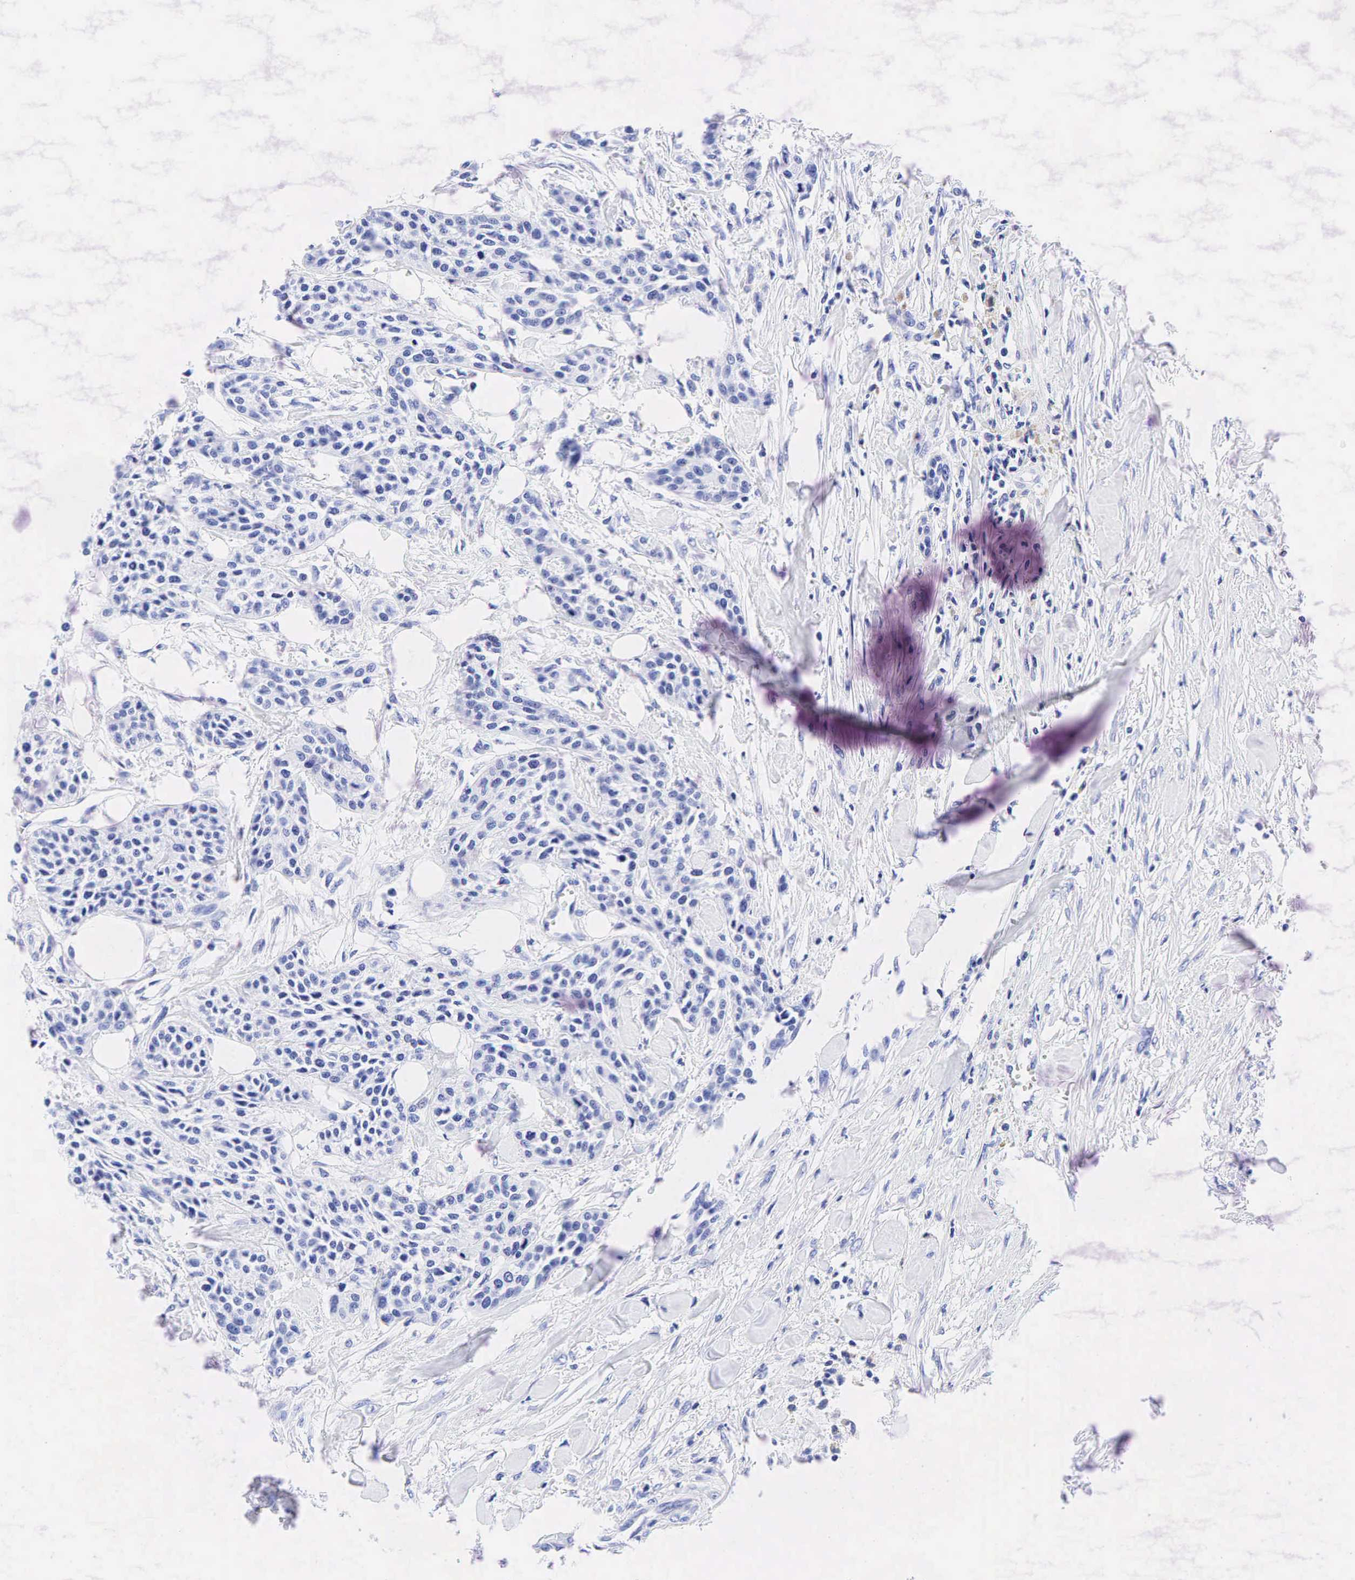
{"staining": {"intensity": "negative", "quantity": "none", "location": "none"}, "tissue": "urothelial cancer", "cell_type": "Tumor cells", "image_type": "cancer", "snomed": [{"axis": "morphology", "description": "Urothelial carcinoma, High grade"}, {"axis": "topography", "description": "Urinary bladder"}], "caption": "There is no significant positivity in tumor cells of urothelial cancer.", "gene": "ESR1", "patient": {"sex": "male", "age": 56}}